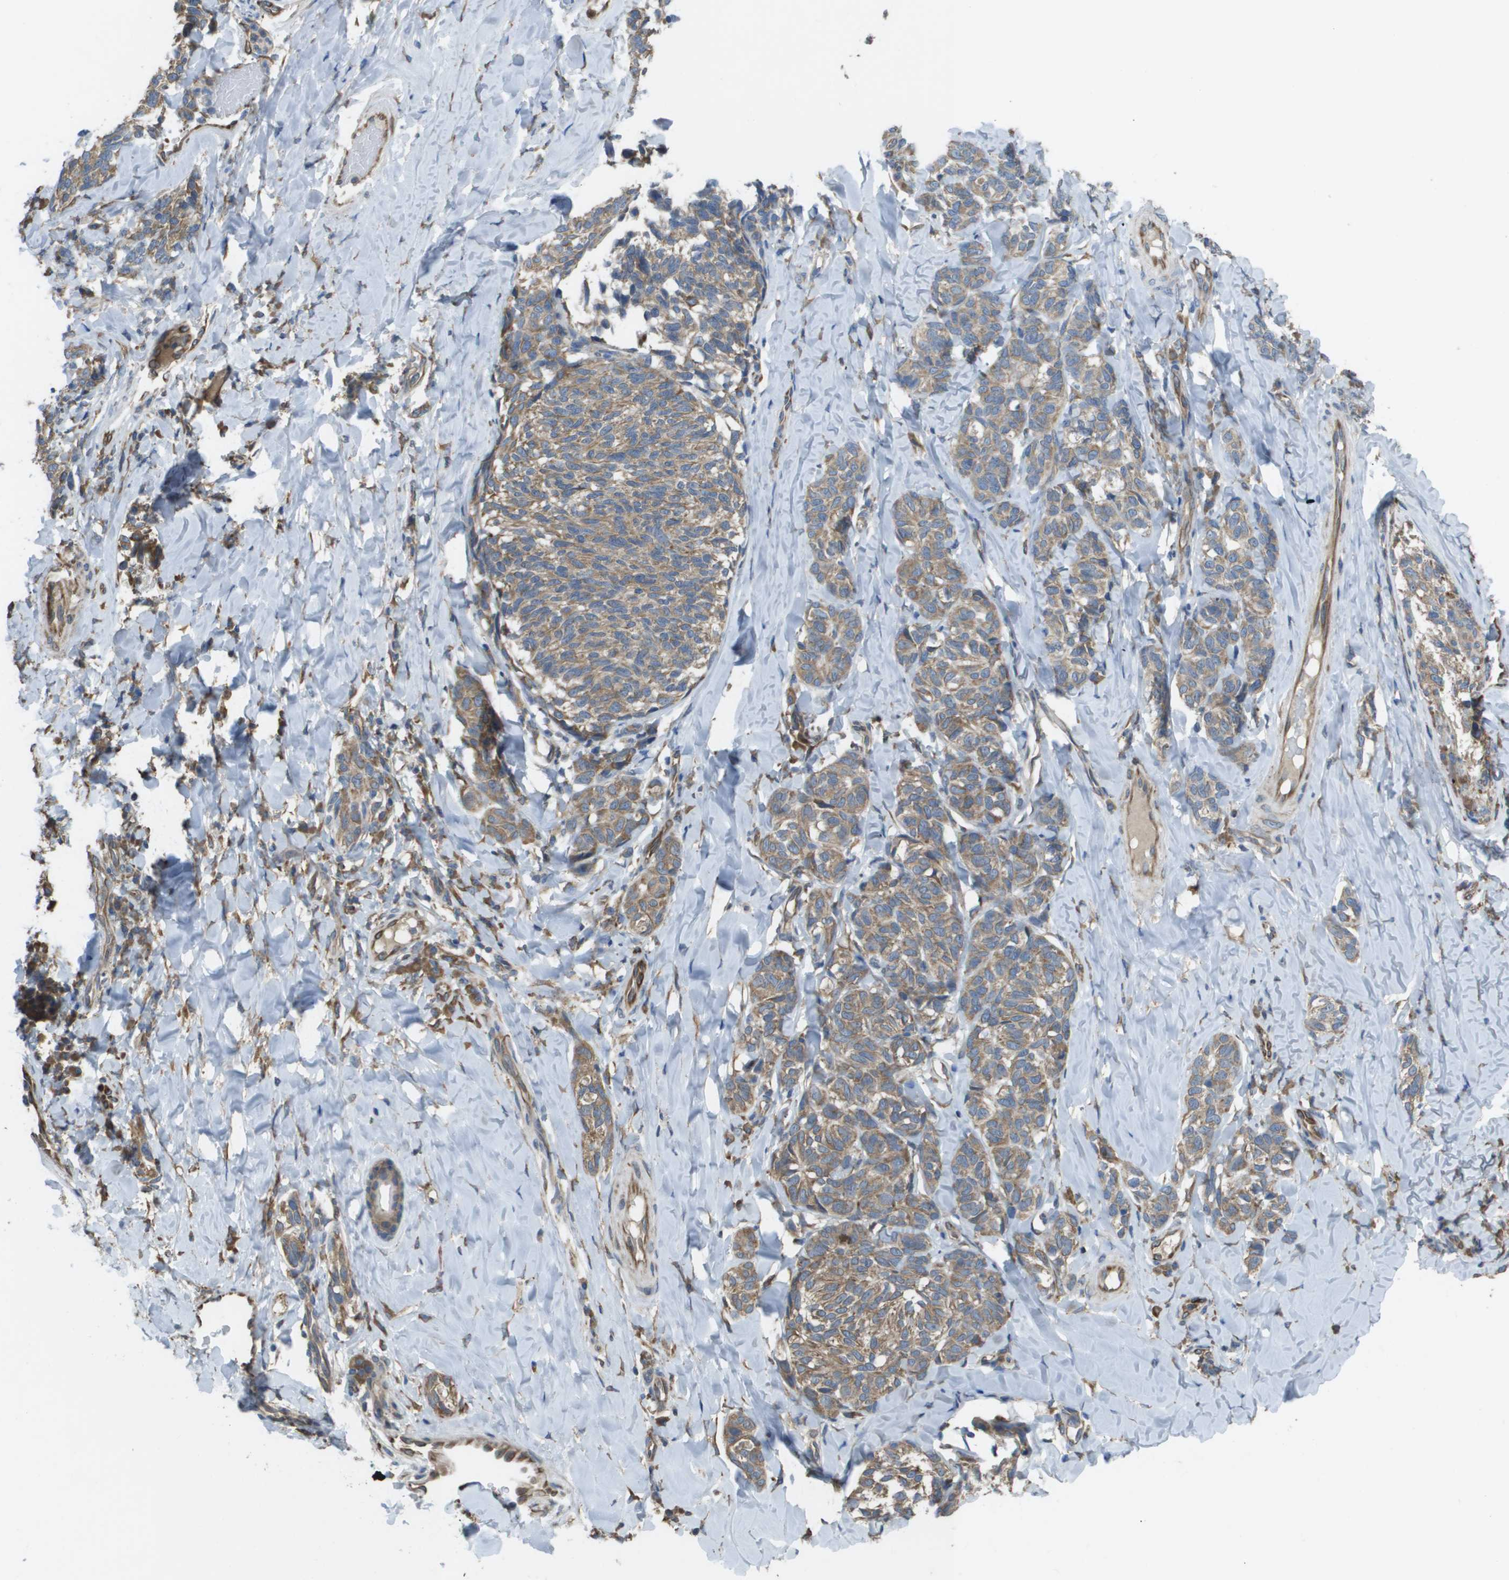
{"staining": {"intensity": "weak", "quantity": ">75%", "location": "cytoplasmic/membranous"}, "tissue": "melanoma", "cell_type": "Tumor cells", "image_type": "cancer", "snomed": [{"axis": "morphology", "description": "Malignant melanoma, NOS"}, {"axis": "topography", "description": "Skin"}], "caption": "A low amount of weak cytoplasmic/membranous positivity is identified in approximately >75% of tumor cells in malignant melanoma tissue.", "gene": "CLCN2", "patient": {"sex": "female", "age": 73}}